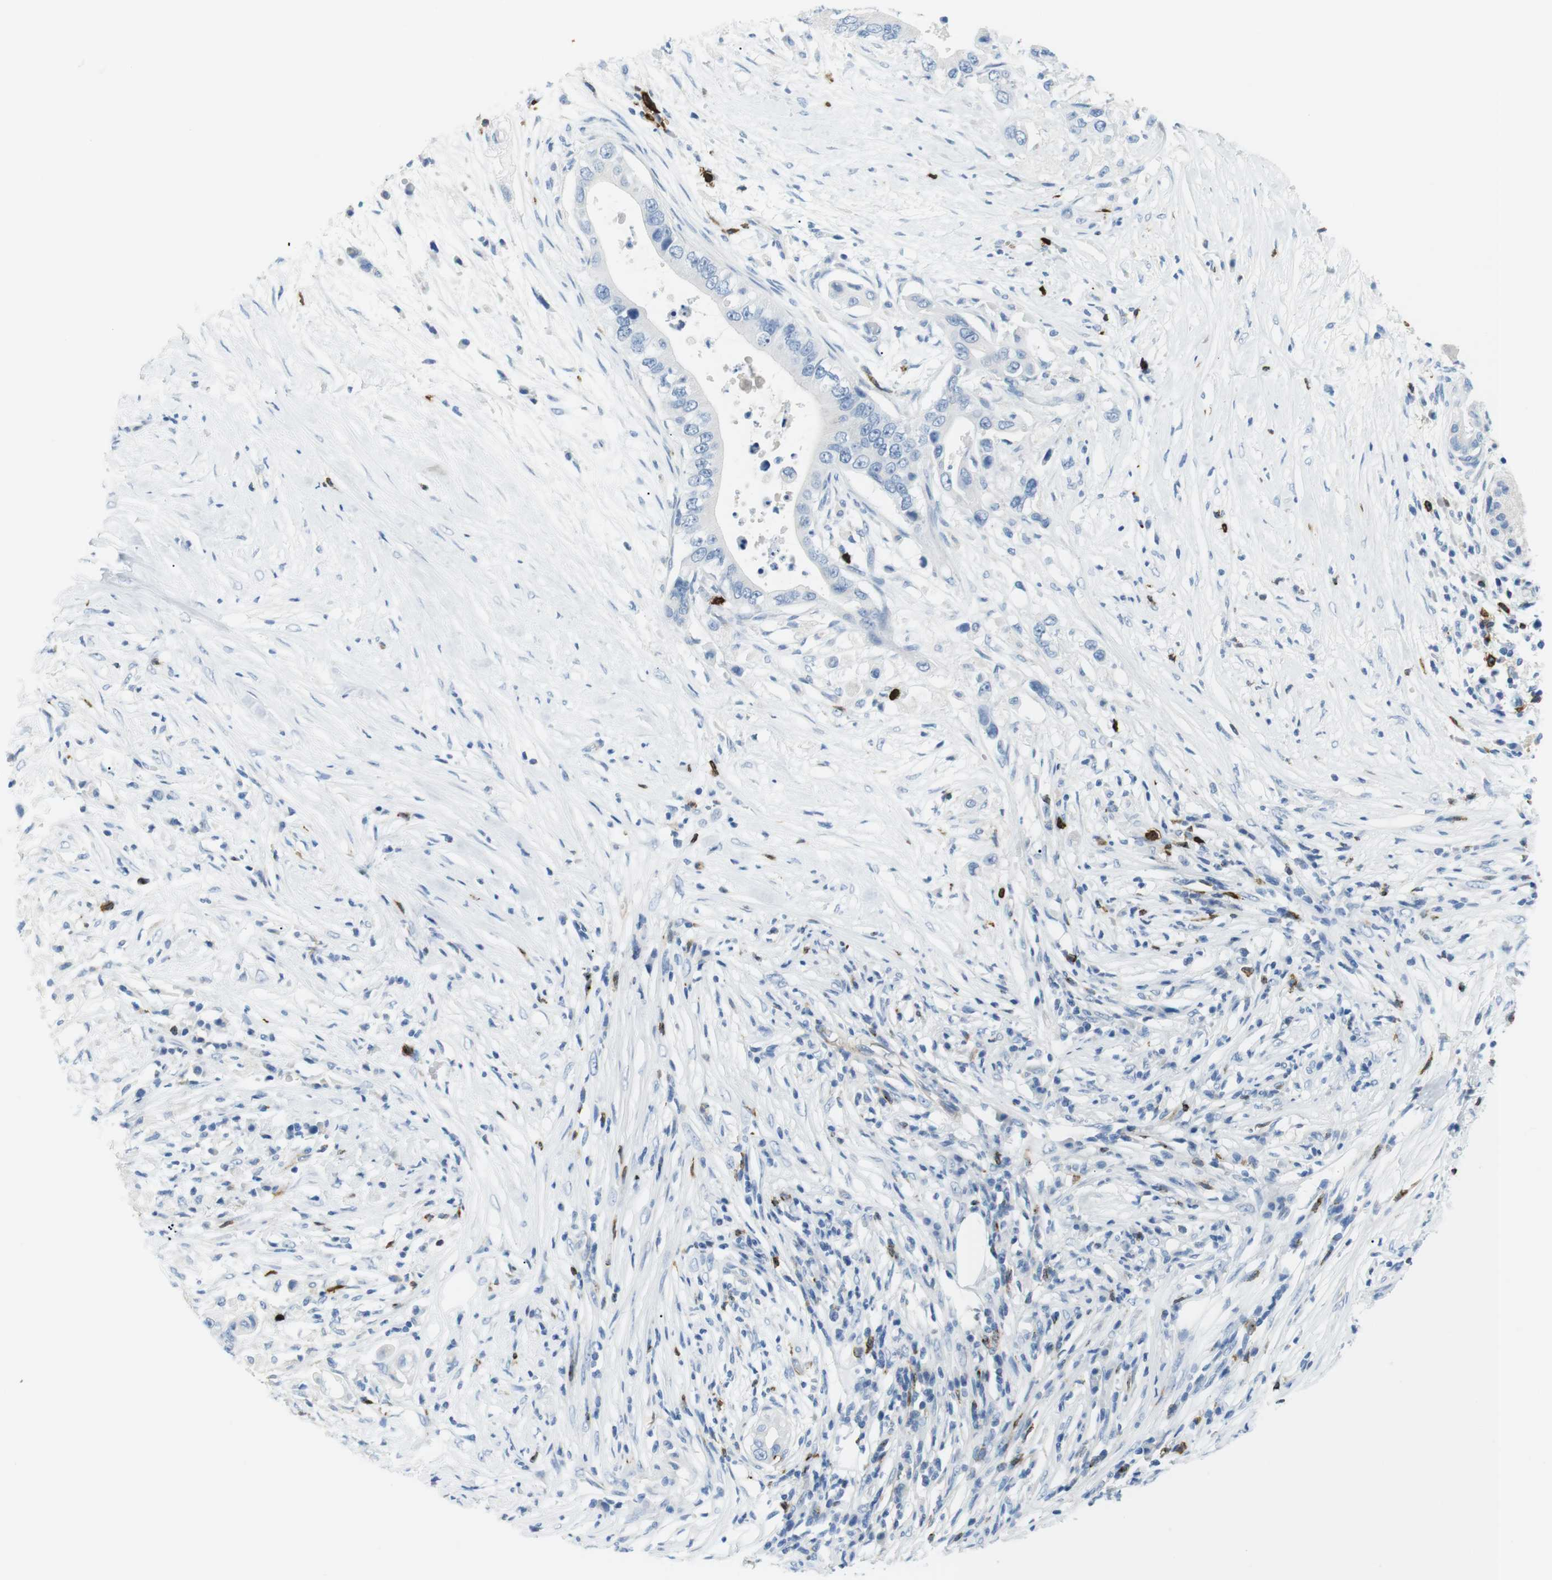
{"staining": {"intensity": "negative", "quantity": "none", "location": "none"}, "tissue": "pancreatic cancer", "cell_type": "Tumor cells", "image_type": "cancer", "snomed": [{"axis": "morphology", "description": "Adenocarcinoma, NOS"}, {"axis": "topography", "description": "Pancreas"}], "caption": "This is an IHC histopathology image of pancreatic cancer (adenocarcinoma). There is no expression in tumor cells.", "gene": "TNFRSF4", "patient": {"sex": "male", "age": 77}}